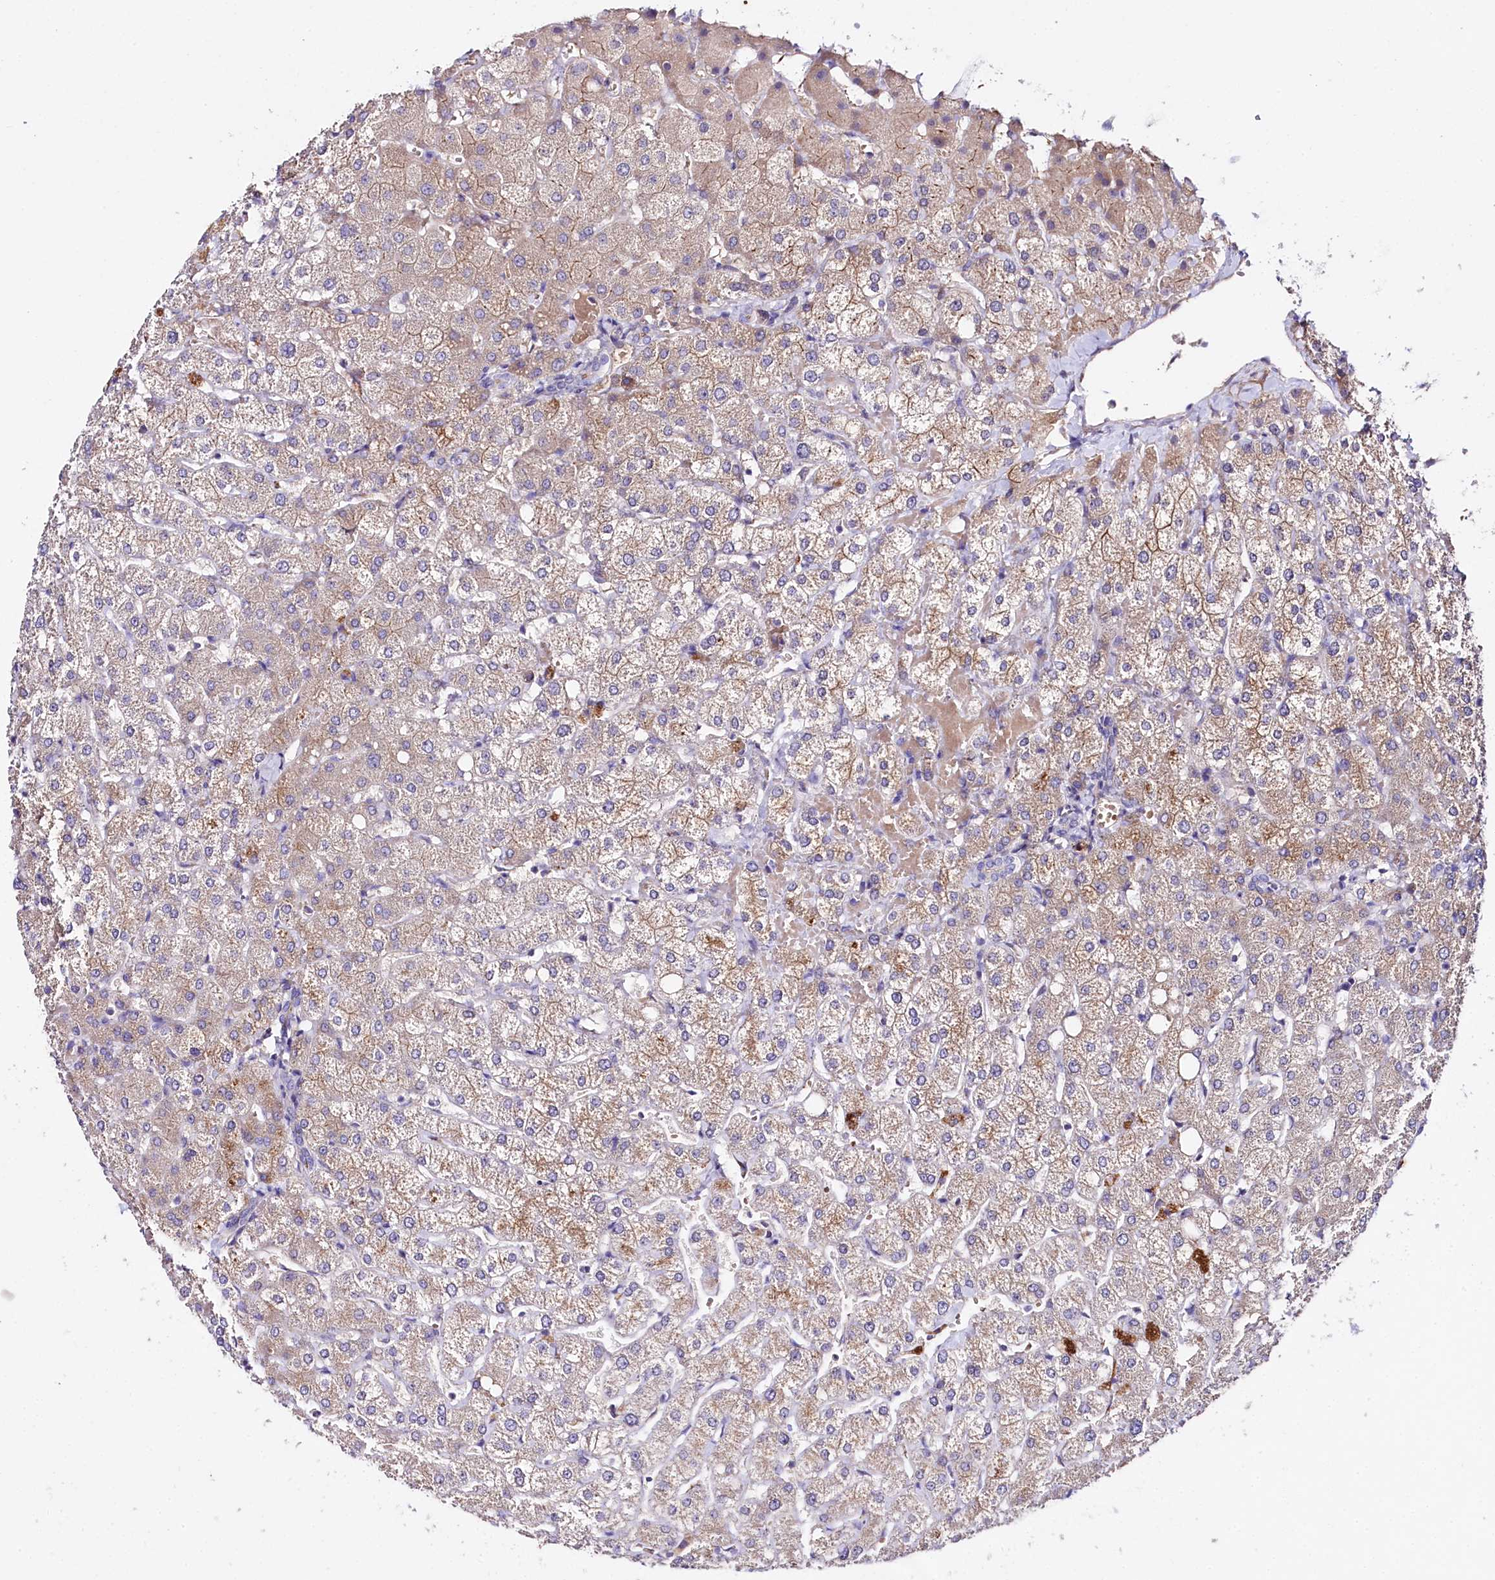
{"staining": {"intensity": "negative", "quantity": "none", "location": "none"}, "tissue": "liver", "cell_type": "Cholangiocytes", "image_type": "normal", "snomed": [{"axis": "morphology", "description": "Normal tissue, NOS"}, {"axis": "topography", "description": "Liver"}], "caption": "This is an immunohistochemistry micrograph of unremarkable human liver. There is no expression in cholangiocytes.", "gene": "SLC7A1", "patient": {"sex": "female", "age": 54}}